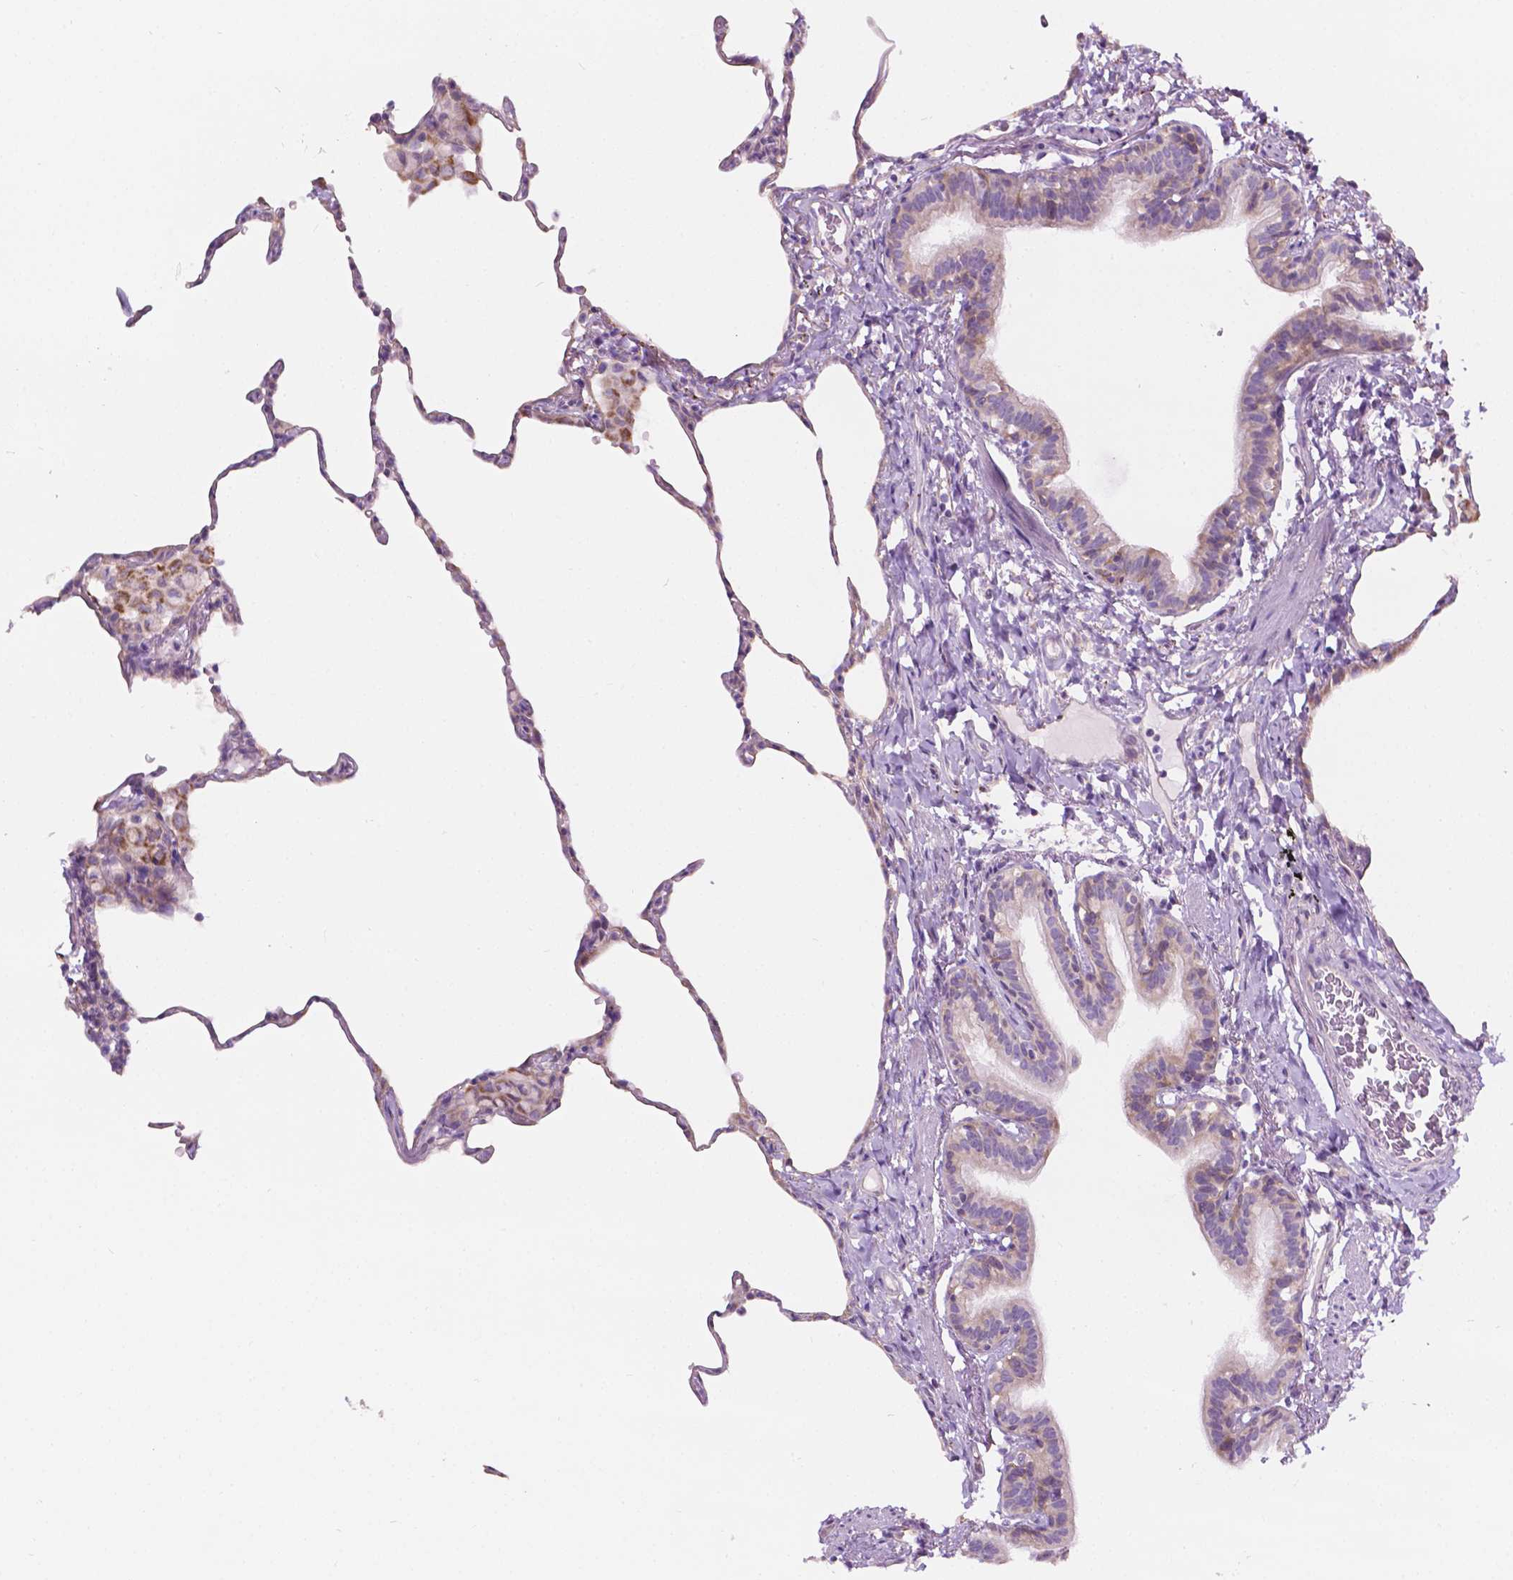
{"staining": {"intensity": "negative", "quantity": "none", "location": "none"}, "tissue": "lung", "cell_type": "Alveolar cells", "image_type": "normal", "snomed": [{"axis": "morphology", "description": "Normal tissue, NOS"}, {"axis": "topography", "description": "Lung"}], "caption": "DAB immunohistochemical staining of benign lung exhibits no significant positivity in alveolar cells.", "gene": "NOS1AP", "patient": {"sex": "female", "age": 57}}